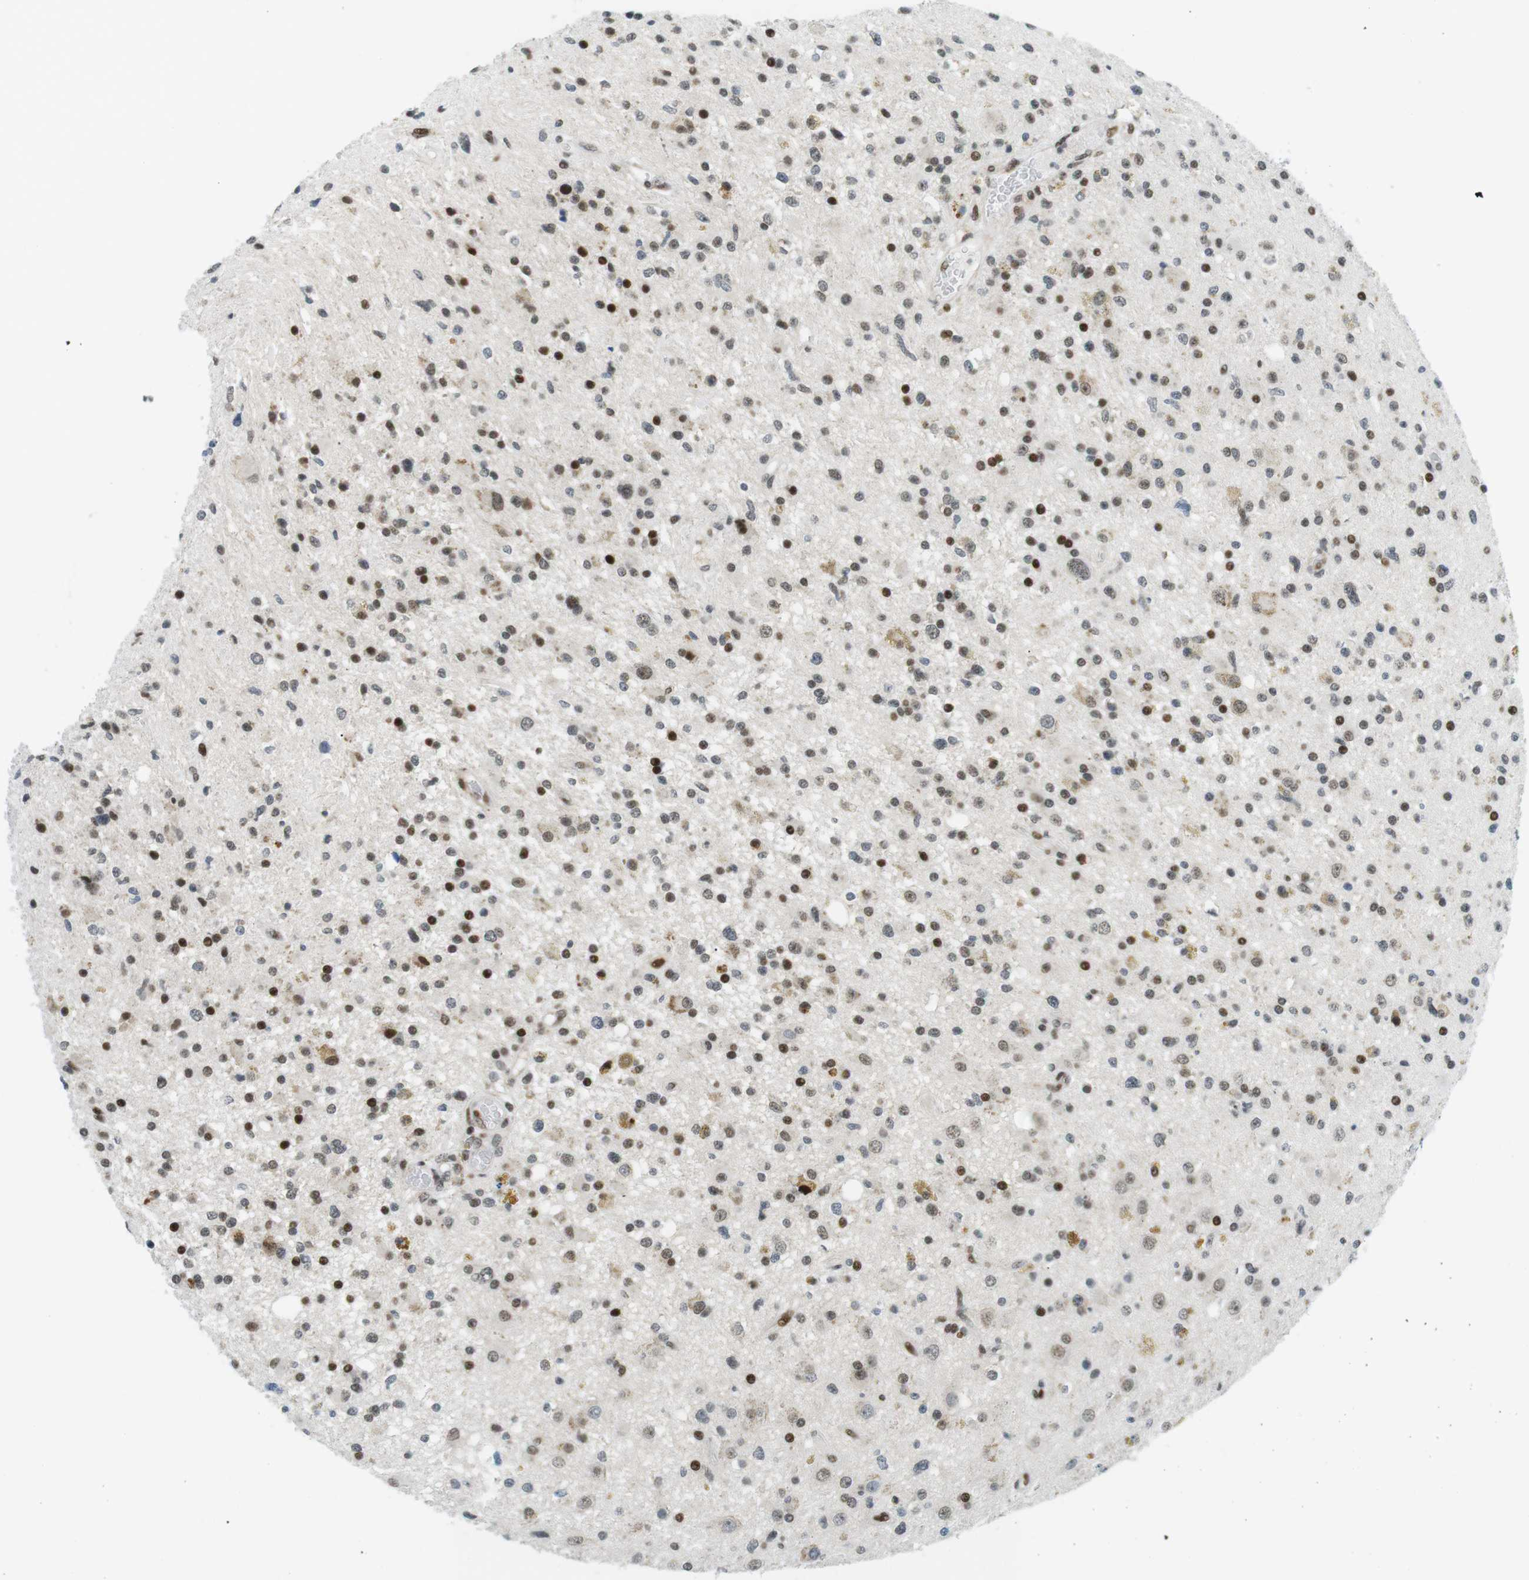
{"staining": {"intensity": "strong", "quantity": "25%-75%", "location": "nuclear"}, "tissue": "glioma", "cell_type": "Tumor cells", "image_type": "cancer", "snomed": [{"axis": "morphology", "description": "Glioma, malignant, High grade"}, {"axis": "topography", "description": "Brain"}], "caption": "Human glioma stained with a brown dye shows strong nuclear positive positivity in about 25%-75% of tumor cells.", "gene": "CDC27", "patient": {"sex": "male", "age": 33}}